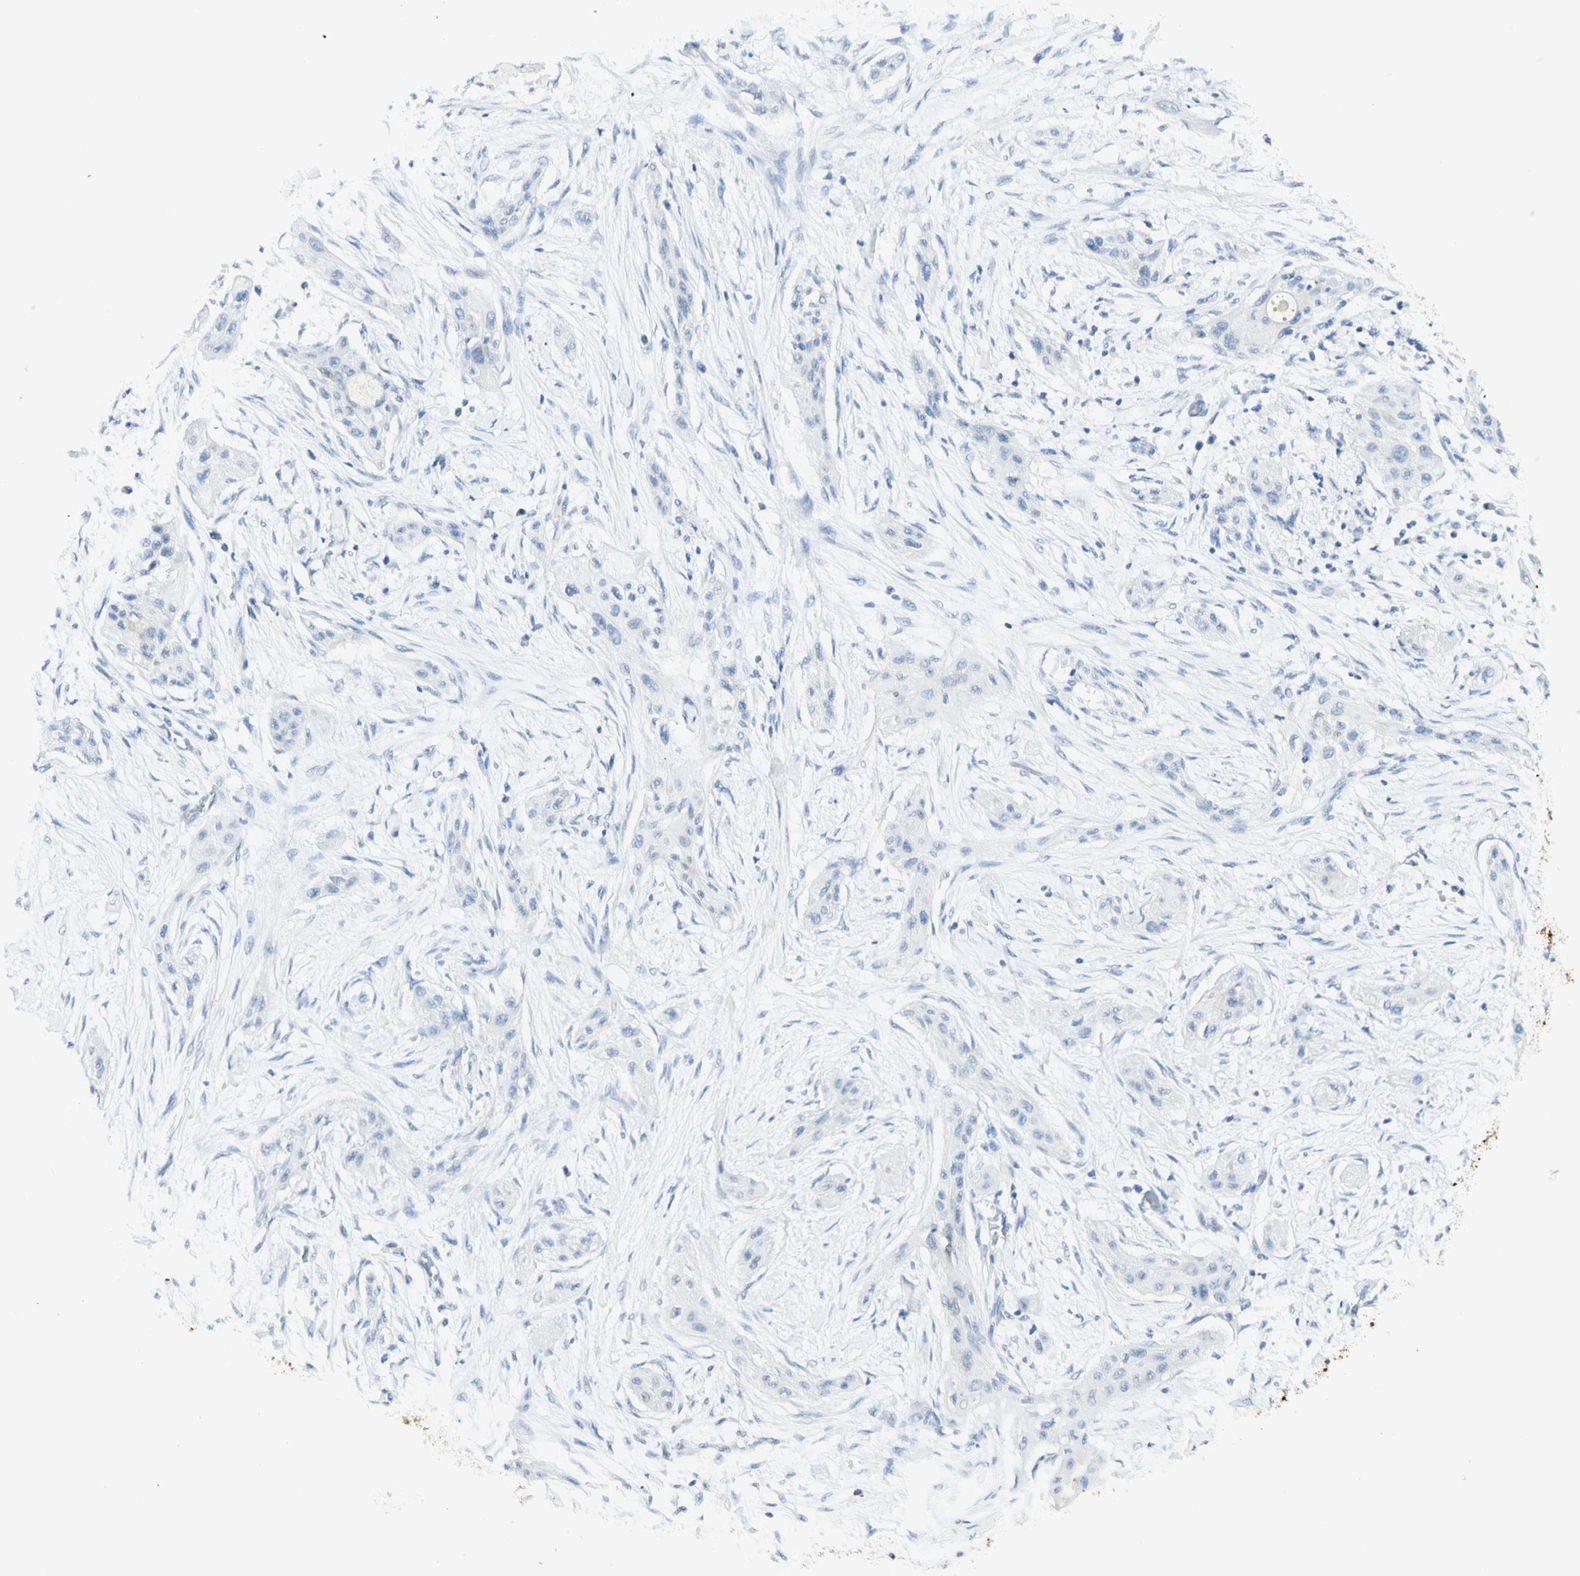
{"staining": {"intensity": "negative", "quantity": "none", "location": "none"}, "tissue": "lung cancer", "cell_type": "Tumor cells", "image_type": "cancer", "snomed": [{"axis": "morphology", "description": "Squamous cell carcinoma, NOS"}, {"axis": "topography", "description": "Lung"}], "caption": "The immunohistochemistry (IHC) histopathology image has no significant positivity in tumor cells of squamous cell carcinoma (lung) tissue.", "gene": "GDF15", "patient": {"sex": "female", "age": 47}}